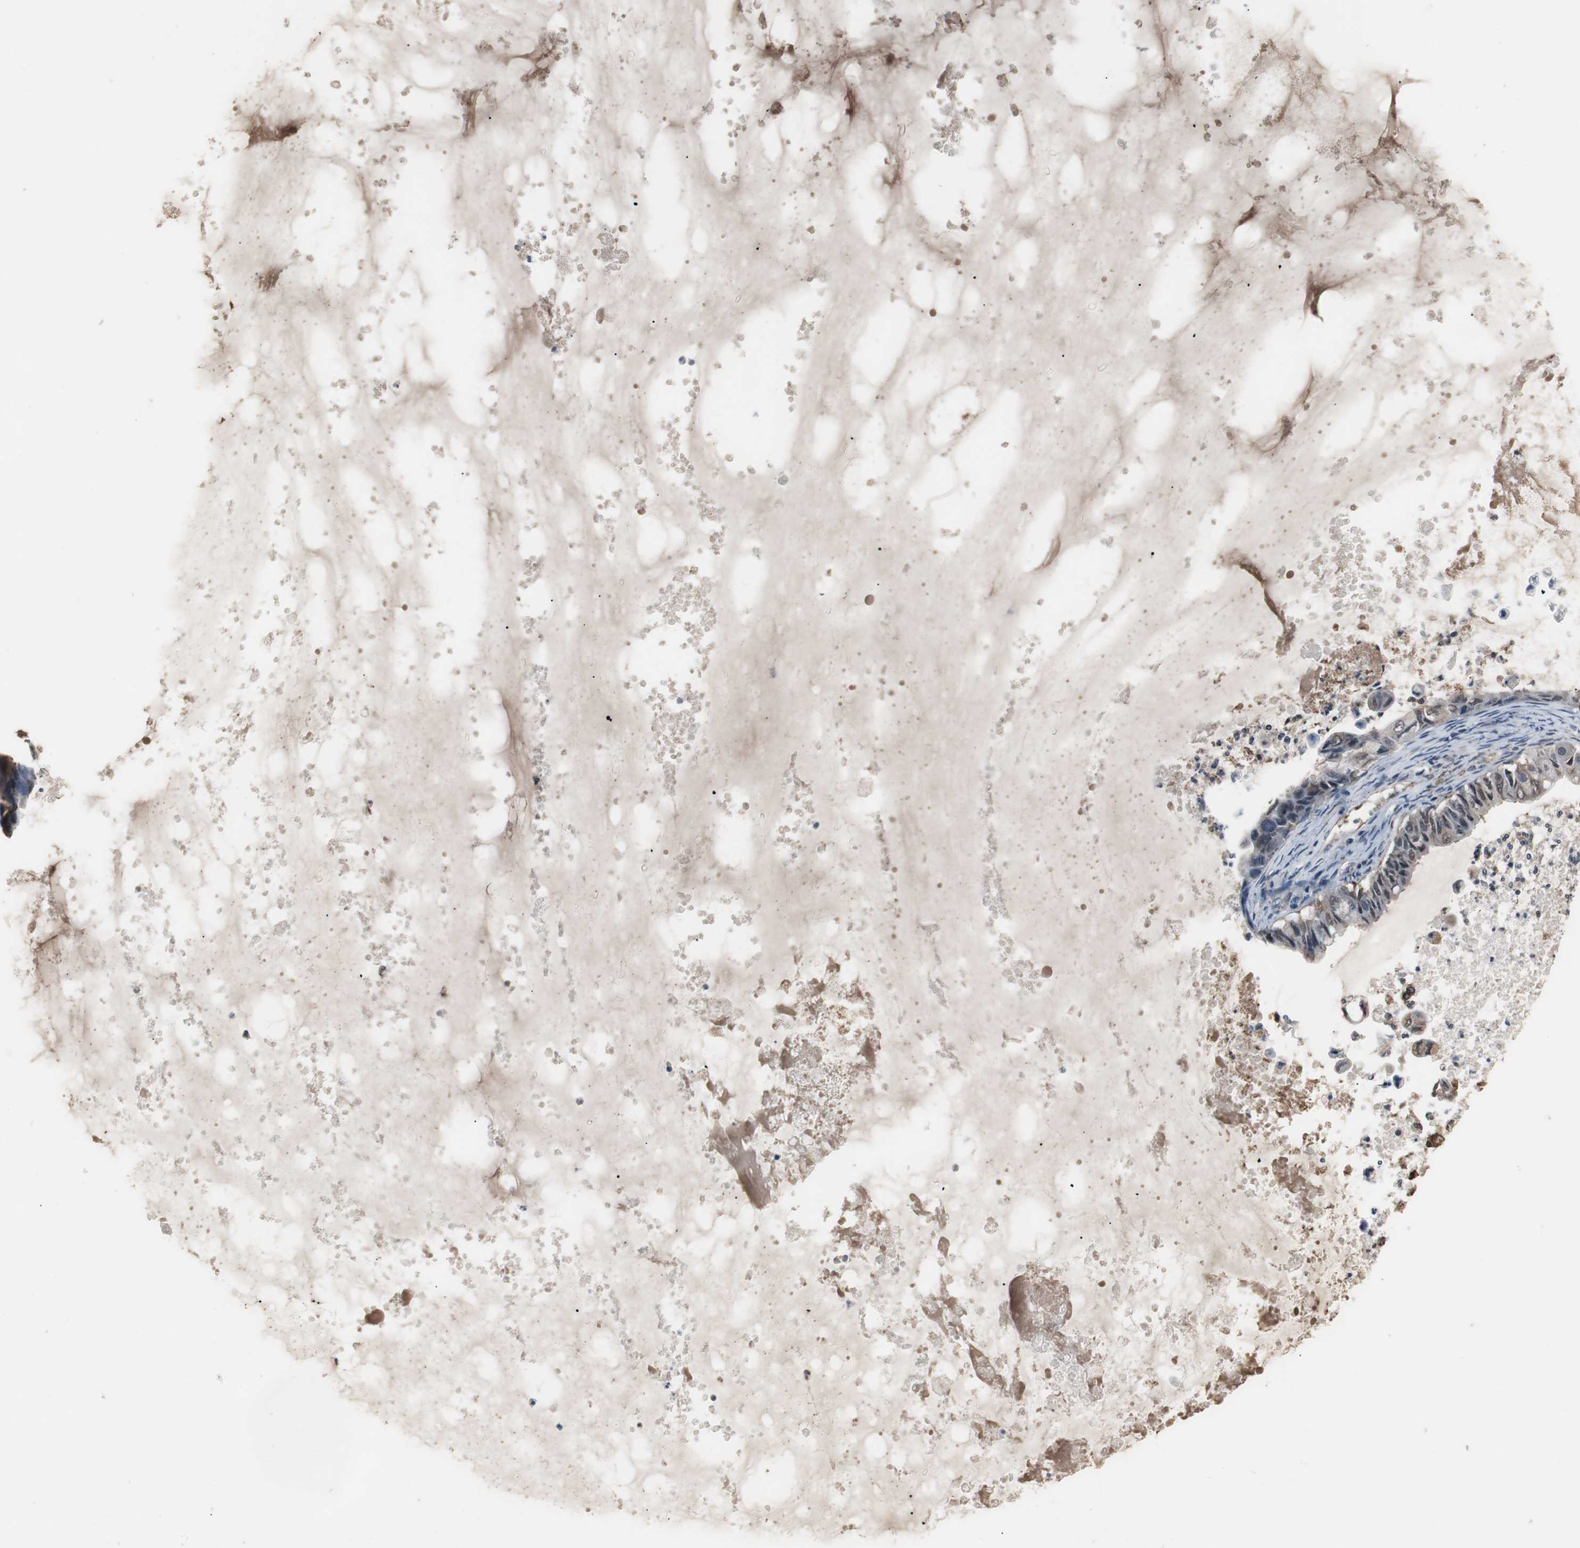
{"staining": {"intensity": "weak", "quantity": "<25%", "location": "cytoplasmic/membranous"}, "tissue": "ovarian cancer", "cell_type": "Tumor cells", "image_type": "cancer", "snomed": [{"axis": "morphology", "description": "Cystadenocarcinoma, mucinous, NOS"}, {"axis": "topography", "description": "Ovary"}], "caption": "This is an immunohistochemistry image of mucinous cystadenocarcinoma (ovarian). There is no staining in tumor cells.", "gene": "ZSCAN22", "patient": {"sex": "female", "age": 80}}